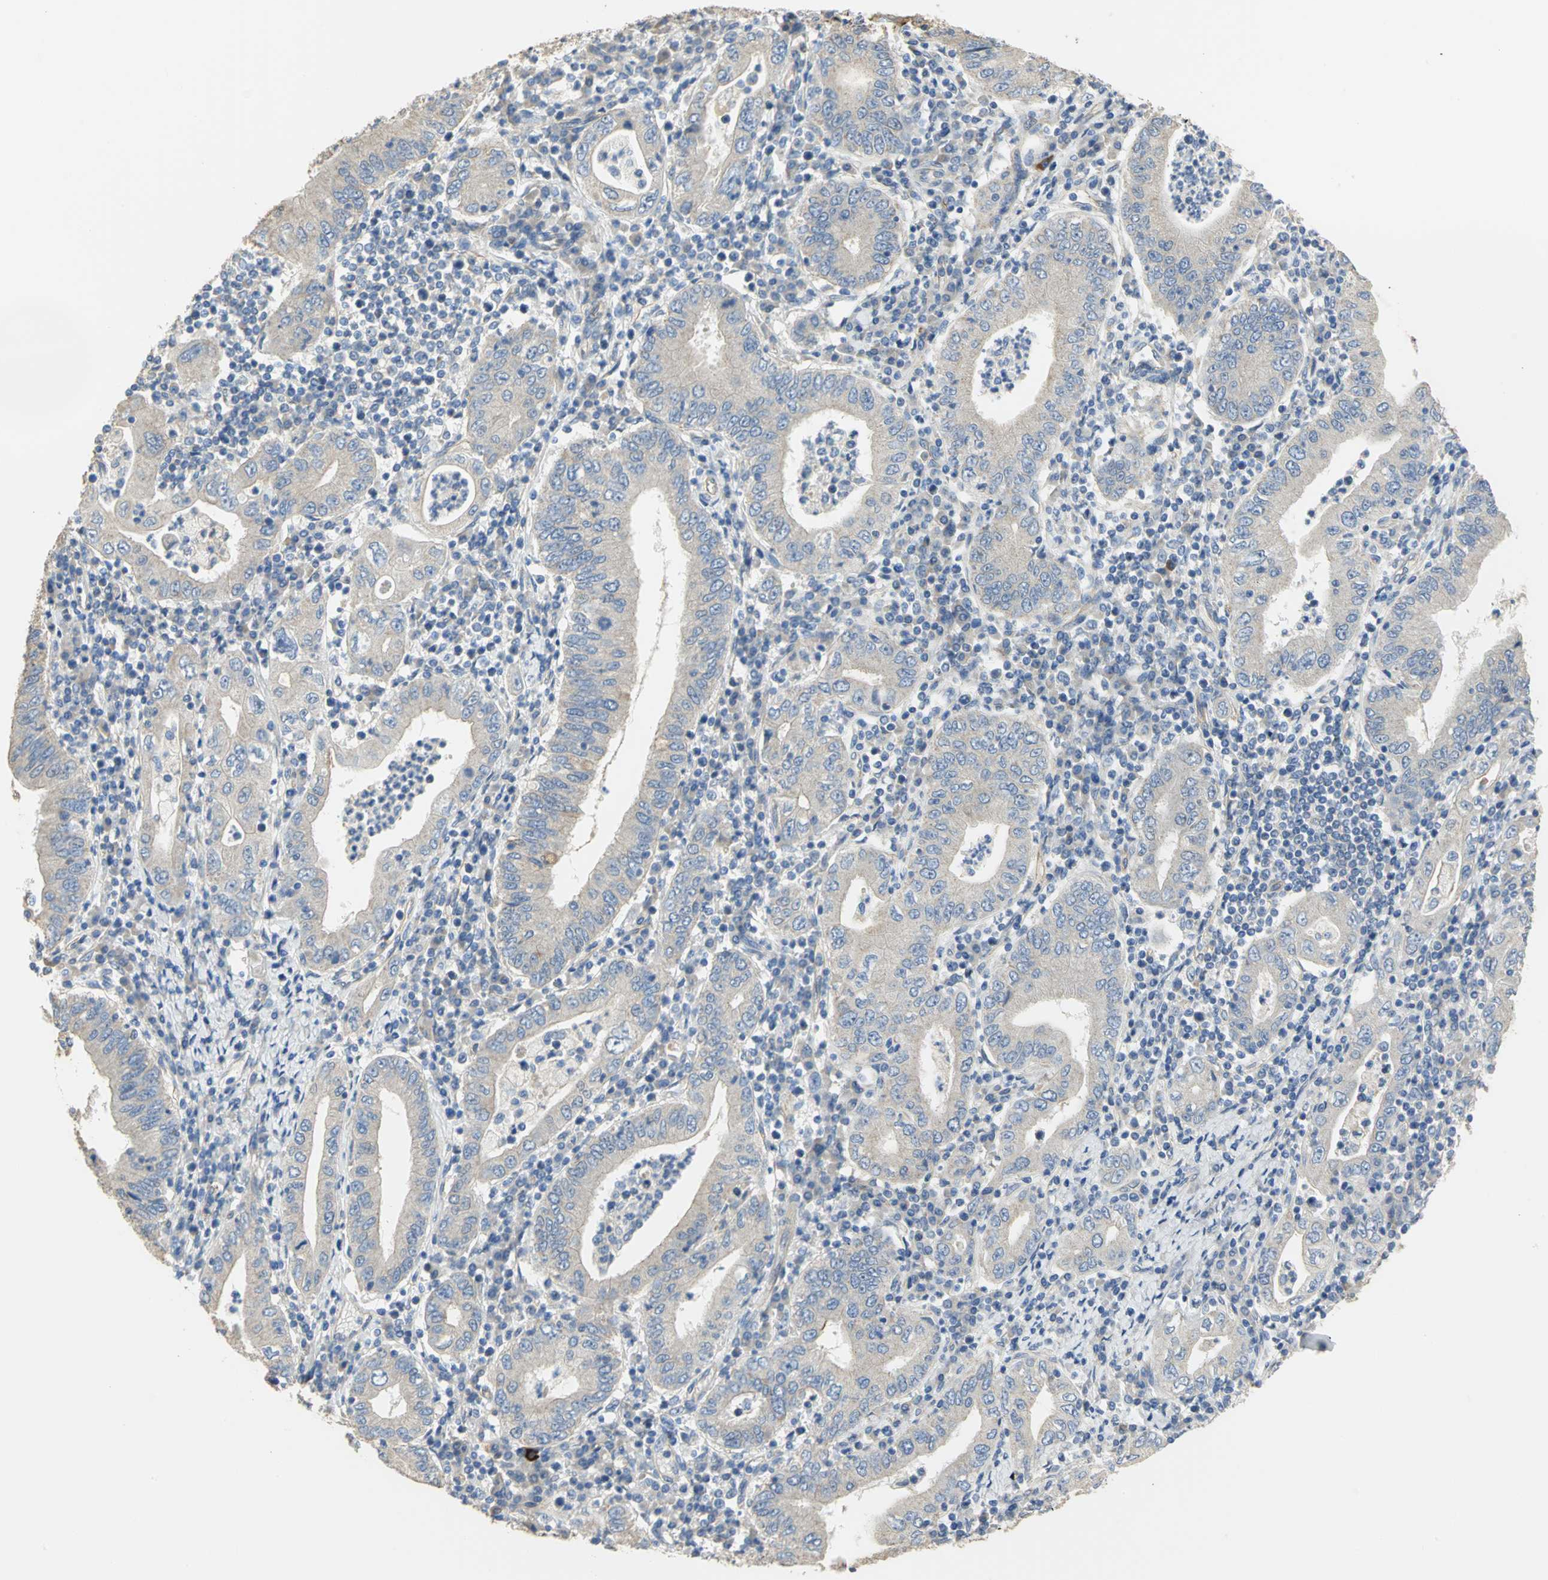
{"staining": {"intensity": "negative", "quantity": "none", "location": "none"}, "tissue": "stomach cancer", "cell_type": "Tumor cells", "image_type": "cancer", "snomed": [{"axis": "morphology", "description": "Normal tissue, NOS"}, {"axis": "morphology", "description": "Adenocarcinoma, NOS"}, {"axis": "topography", "description": "Esophagus"}, {"axis": "topography", "description": "Stomach, upper"}, {"axis": "topography", "description": "Peripheral nerve tissue"}], "caption": "Image shows no significant protein positivity in tumor cells of stomach cancer (adenocarcinoma).", "gene": "HTR1F", "patient": {"sex": "male", "age": 62}}